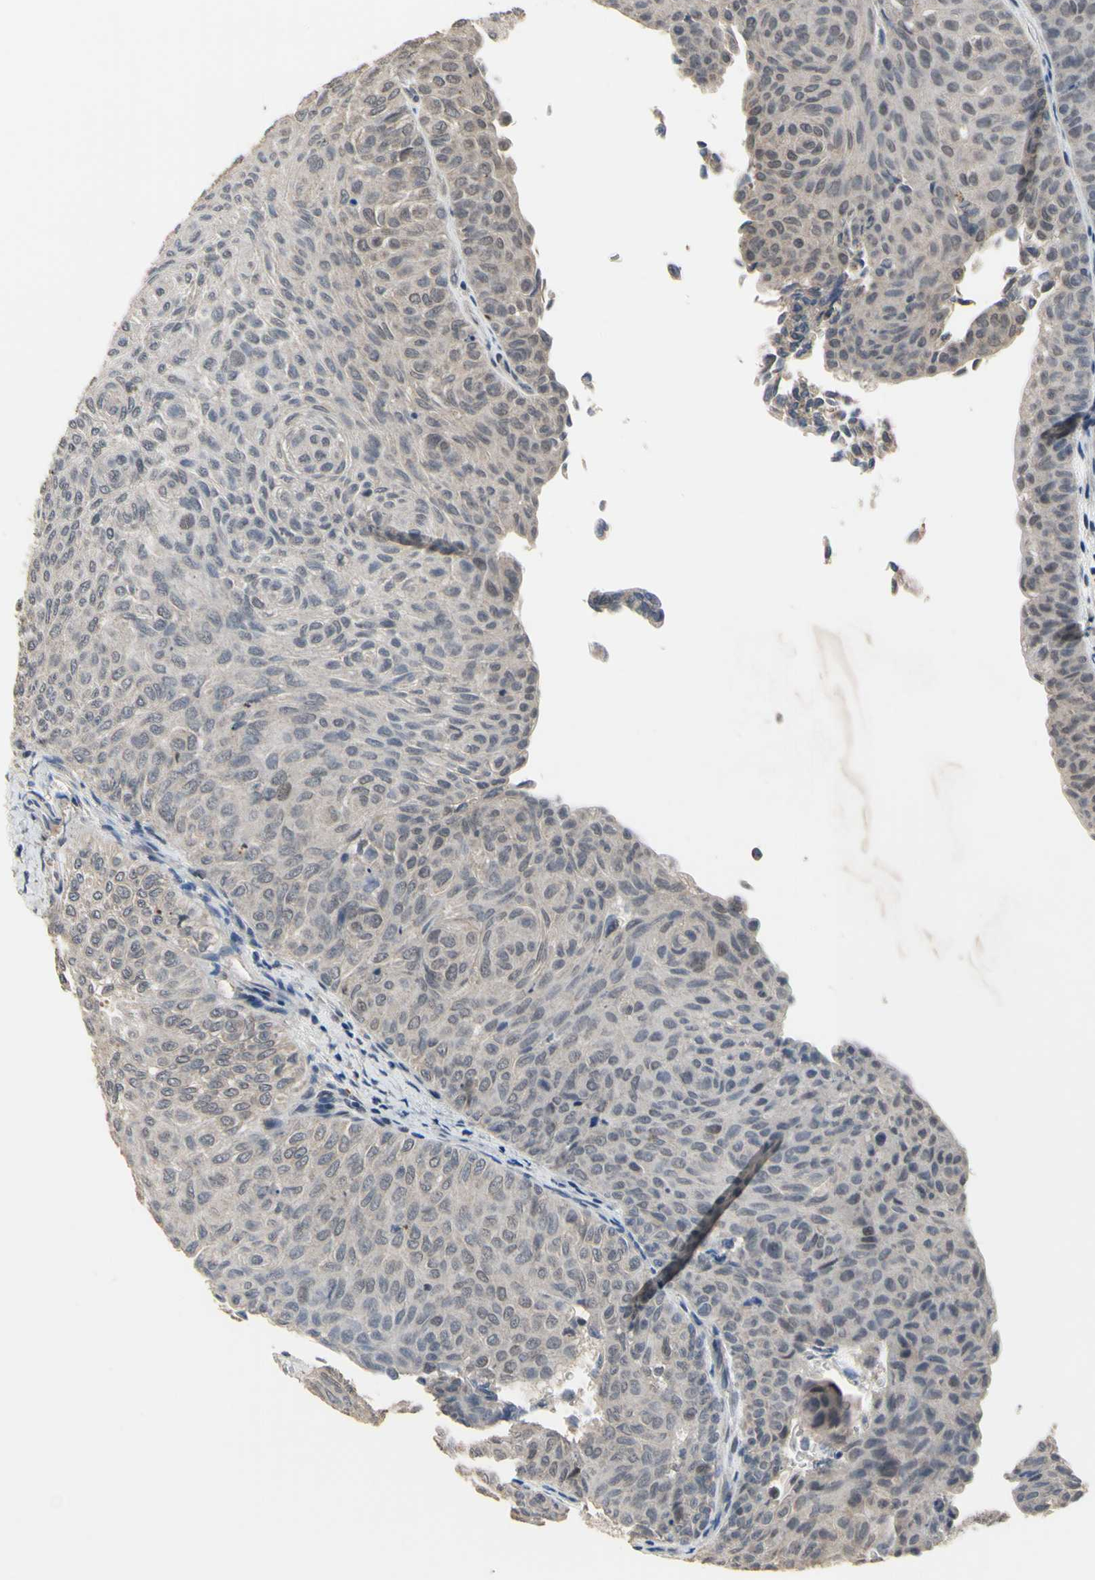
{"staining": {"intensity": "negative", "quantity": "none", "location": "none"}, "tissue": "urothelial cancer", "cell_type": "Tumor cells", "image_type": "cancer", "snomed": [{"axis": "morphology", "description": "Urothelial carcinoma, Low grade"}, {"axis": "topography", "description": "Urinary bladder"}], "caption": "DAB immunohistochemical staining of human urothelial cancer demonstrates no significant positivity in tumor cells. (DAB IHC with hematoxylin counter stain).", "gene": "ZNF174", "patient": {"sex": "male", "age": 78}}